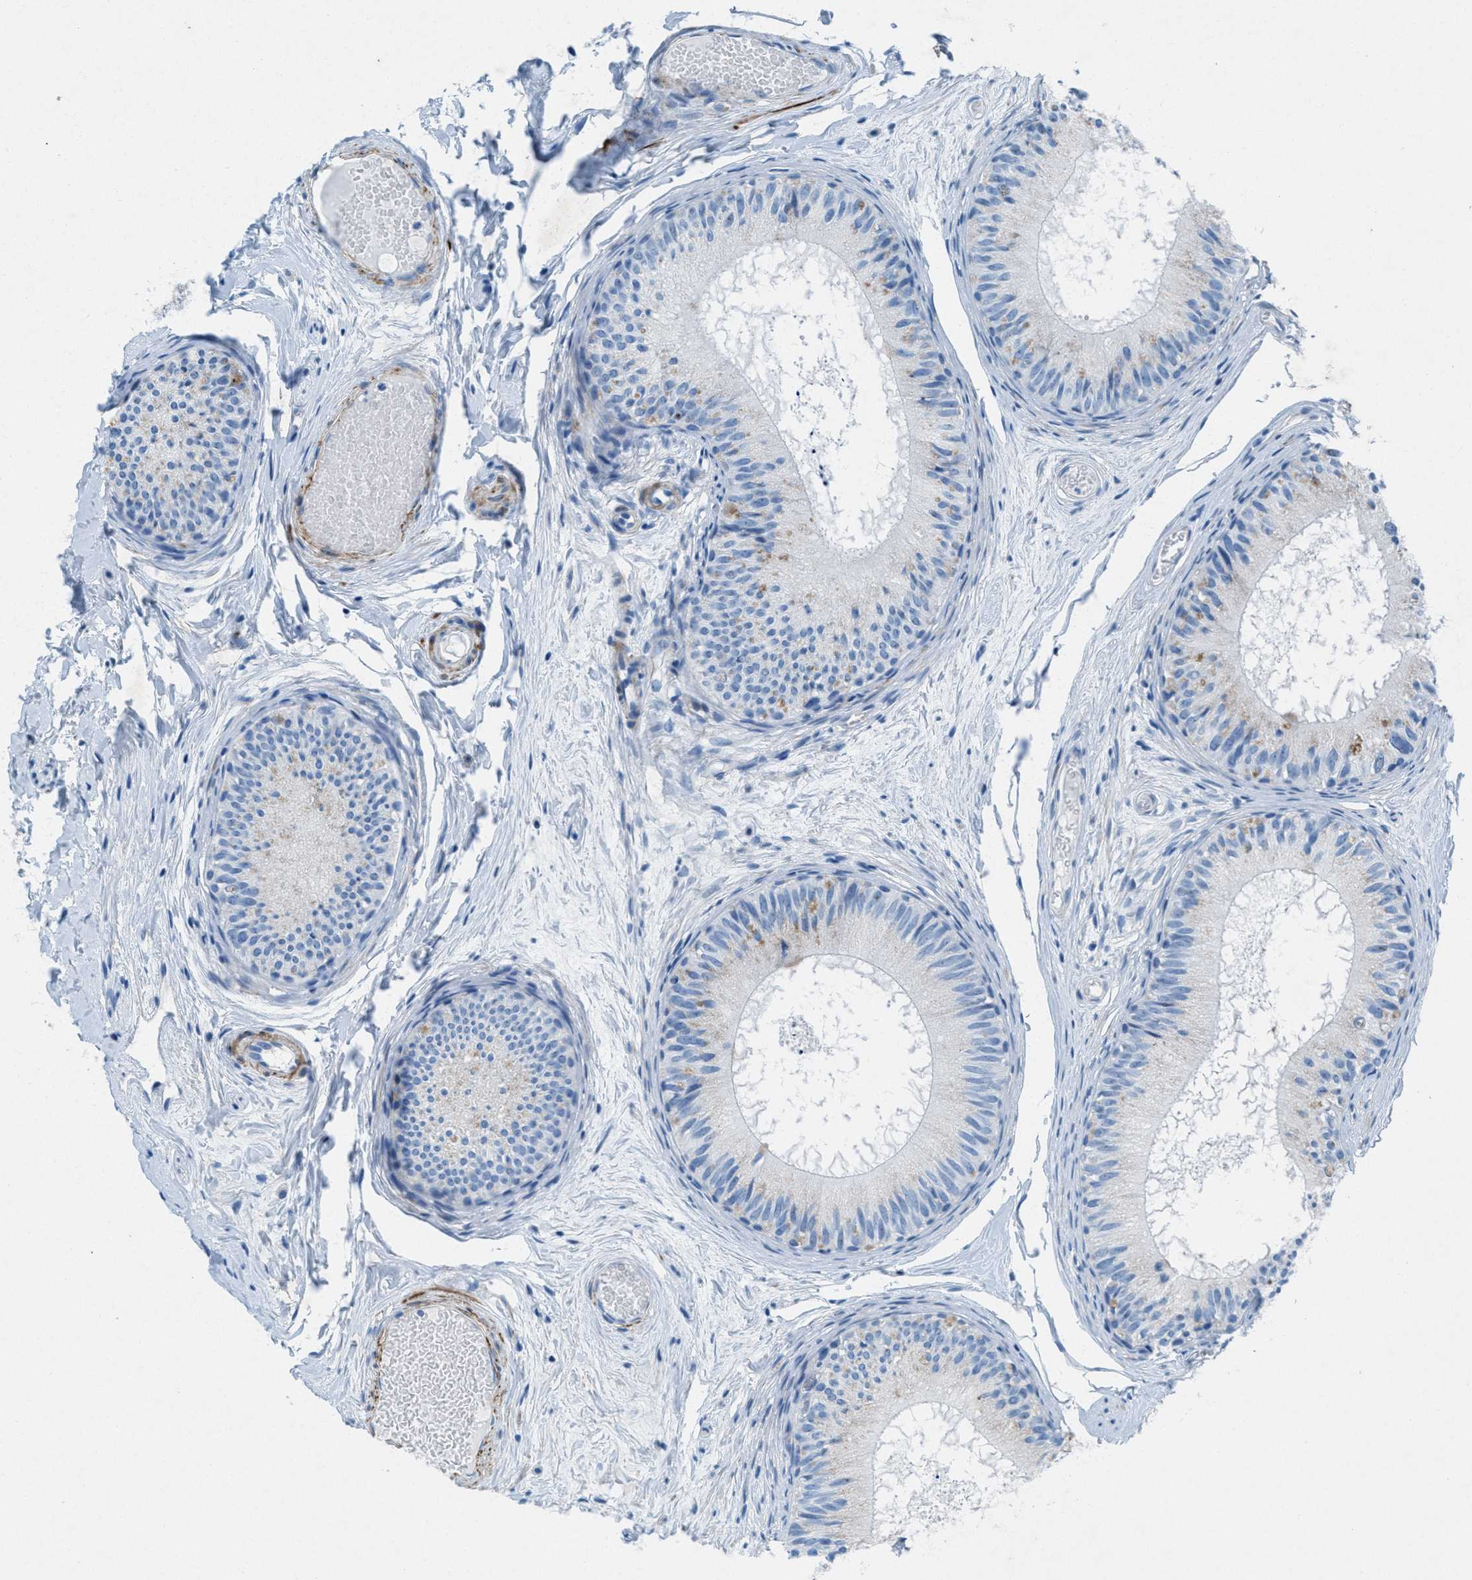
{"staining": {"intensity": "negative", "quantity": "none", "location": "none"}, "tissue": "epididymis", "cell_type": "Glandular cells", "image_type": "normal", "snomed": [{"axis": "morphology", "description": "Normal tissue, NOS"}, {"axis": "topography", "description": "Epididymis"}], "caption": "Glandular cells show no significant expression in normal epididymis. (DAB IHC visualized using brightfield microscopy, high magnification).", "gene": "MFSD13A", "patient": {"sex": "male", "age": 46}}